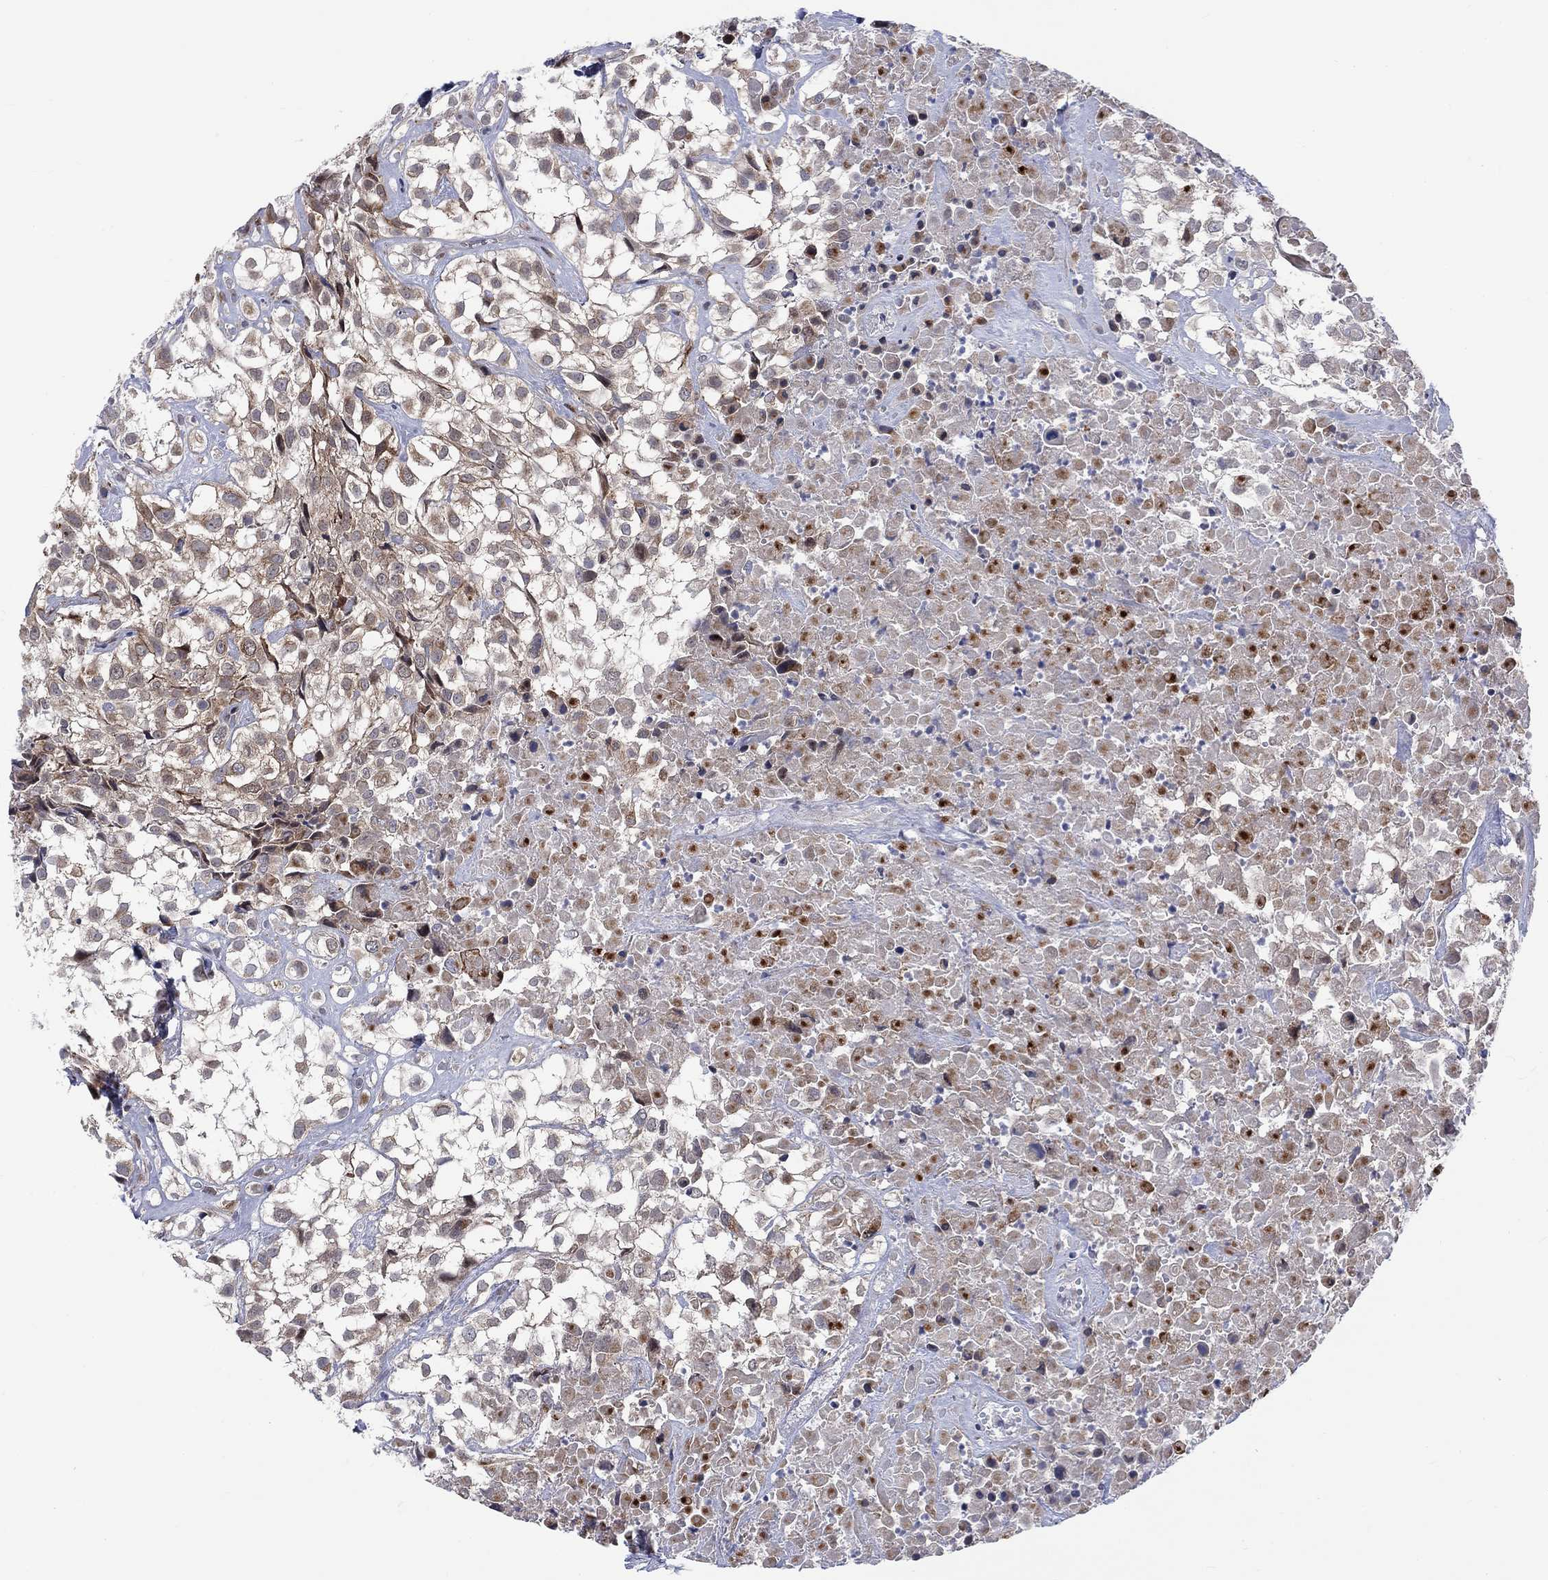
{"staining": {"intensity": "moderate", "quantity": ">75%", "location": "cytoplasmic/membranous"}, "tissue": "urothelial cancer", "cell_type": "Tumor cells", "image_type": "cancer", "snomed": [{"axis": "morphology", "description": "Urothelial carcinoma, High grade"}, {"axis": "topography", "description": "Urinary bladder"}], "caption": "A brown stain labels moderate cytoplasmic/membranous positivity of a protein in urothelial cancer tumor cells.", "gene": "SLC35F2", "patient": {"sex": "male", "age": 56}}